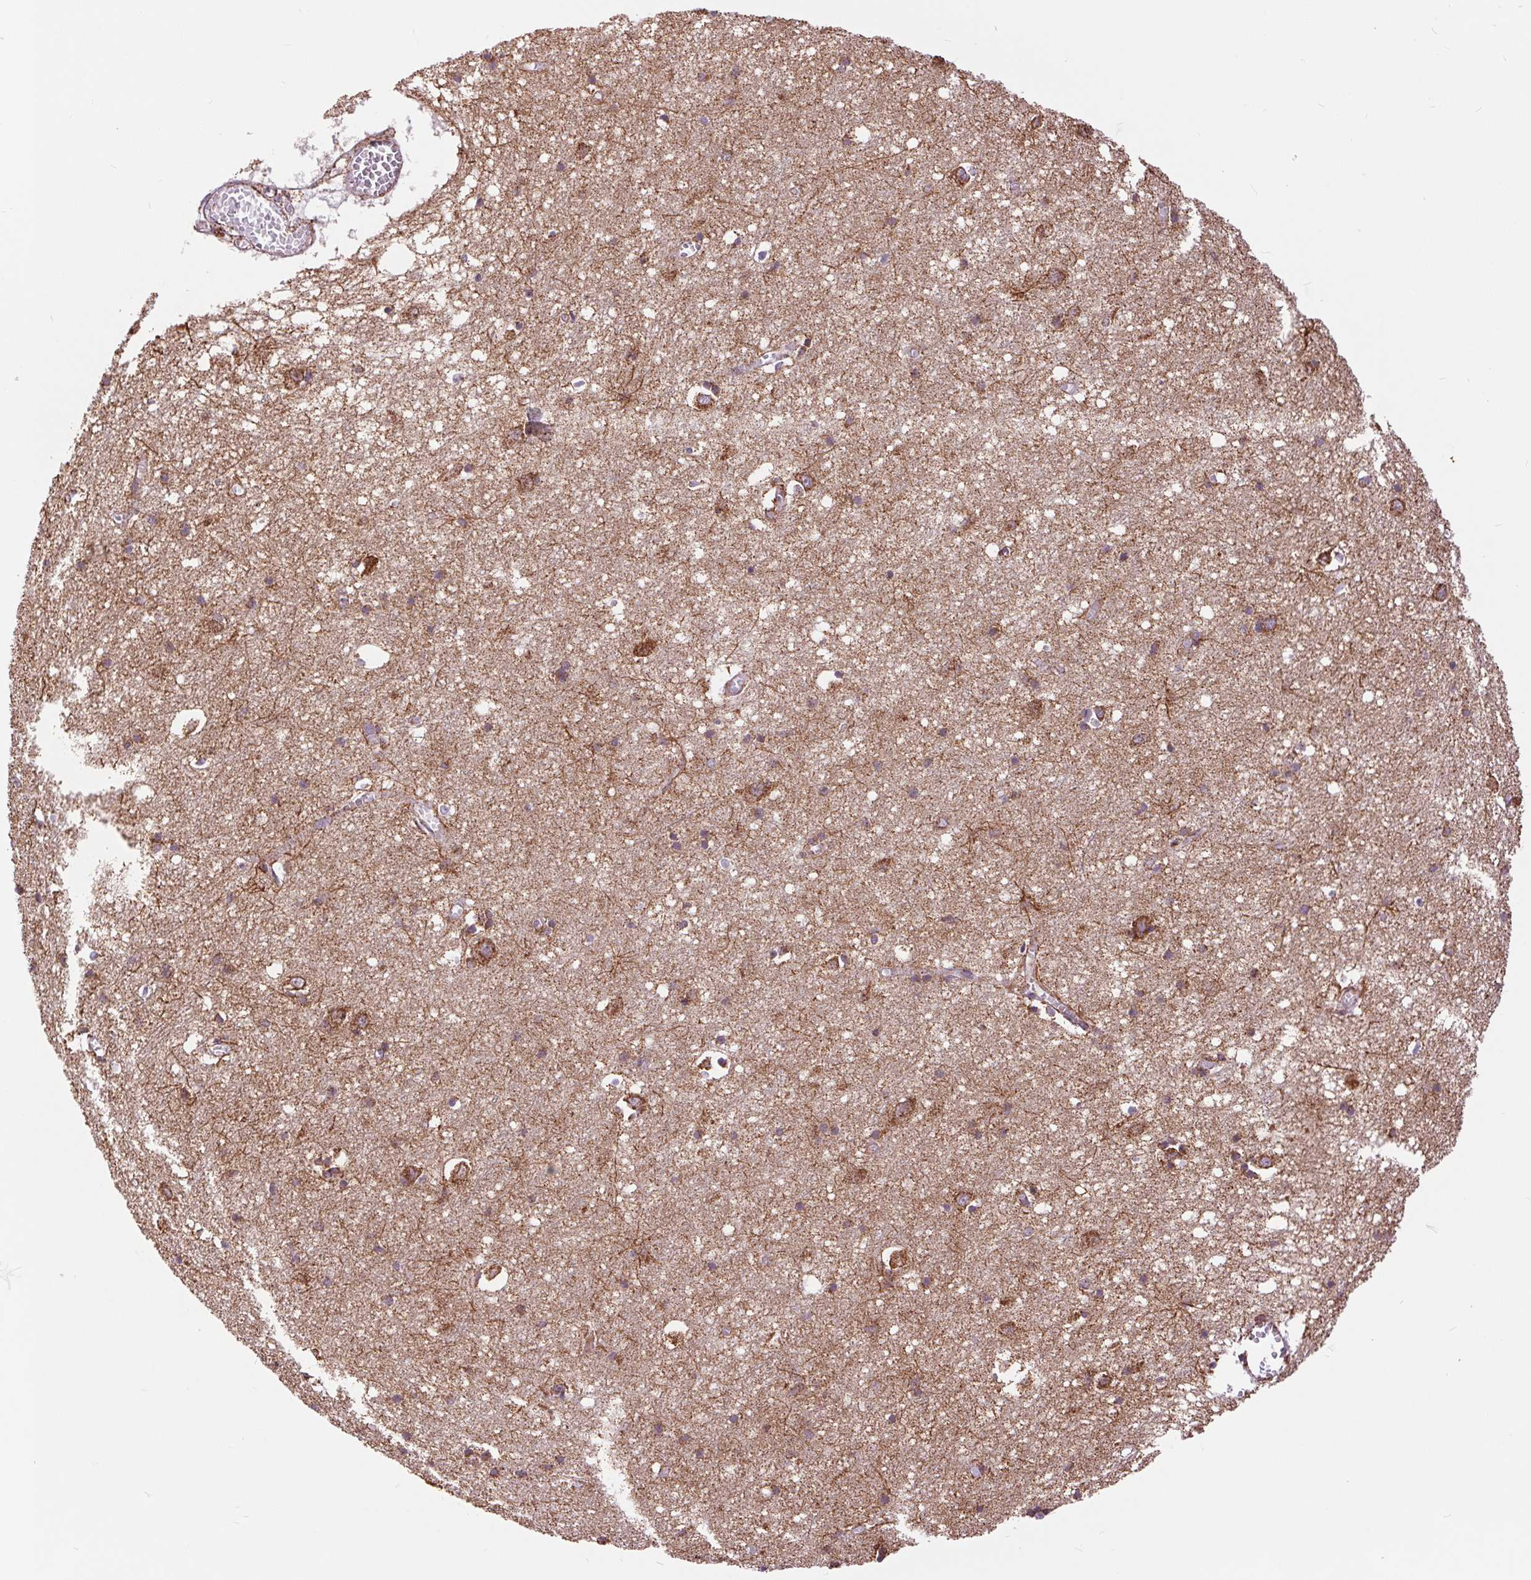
{"staining": {"intensity": "negative", "quantity": "none", "location": "none"}, "tissue": "cerebral cortex", "cell_type": "Endothelial cells", "image_type": "normal", "snomed": [{"axis": "morphology", "description": "Normal tissue, NOS"}, {"axis": "topography", "description": "Cerebral cortex"}], "caption": "Micrograph shows no protein expression in endothelial cells of normal cerebral cortex.", "gene": "ATP5PB", "patient": {"sex": "male", "age": 70}}